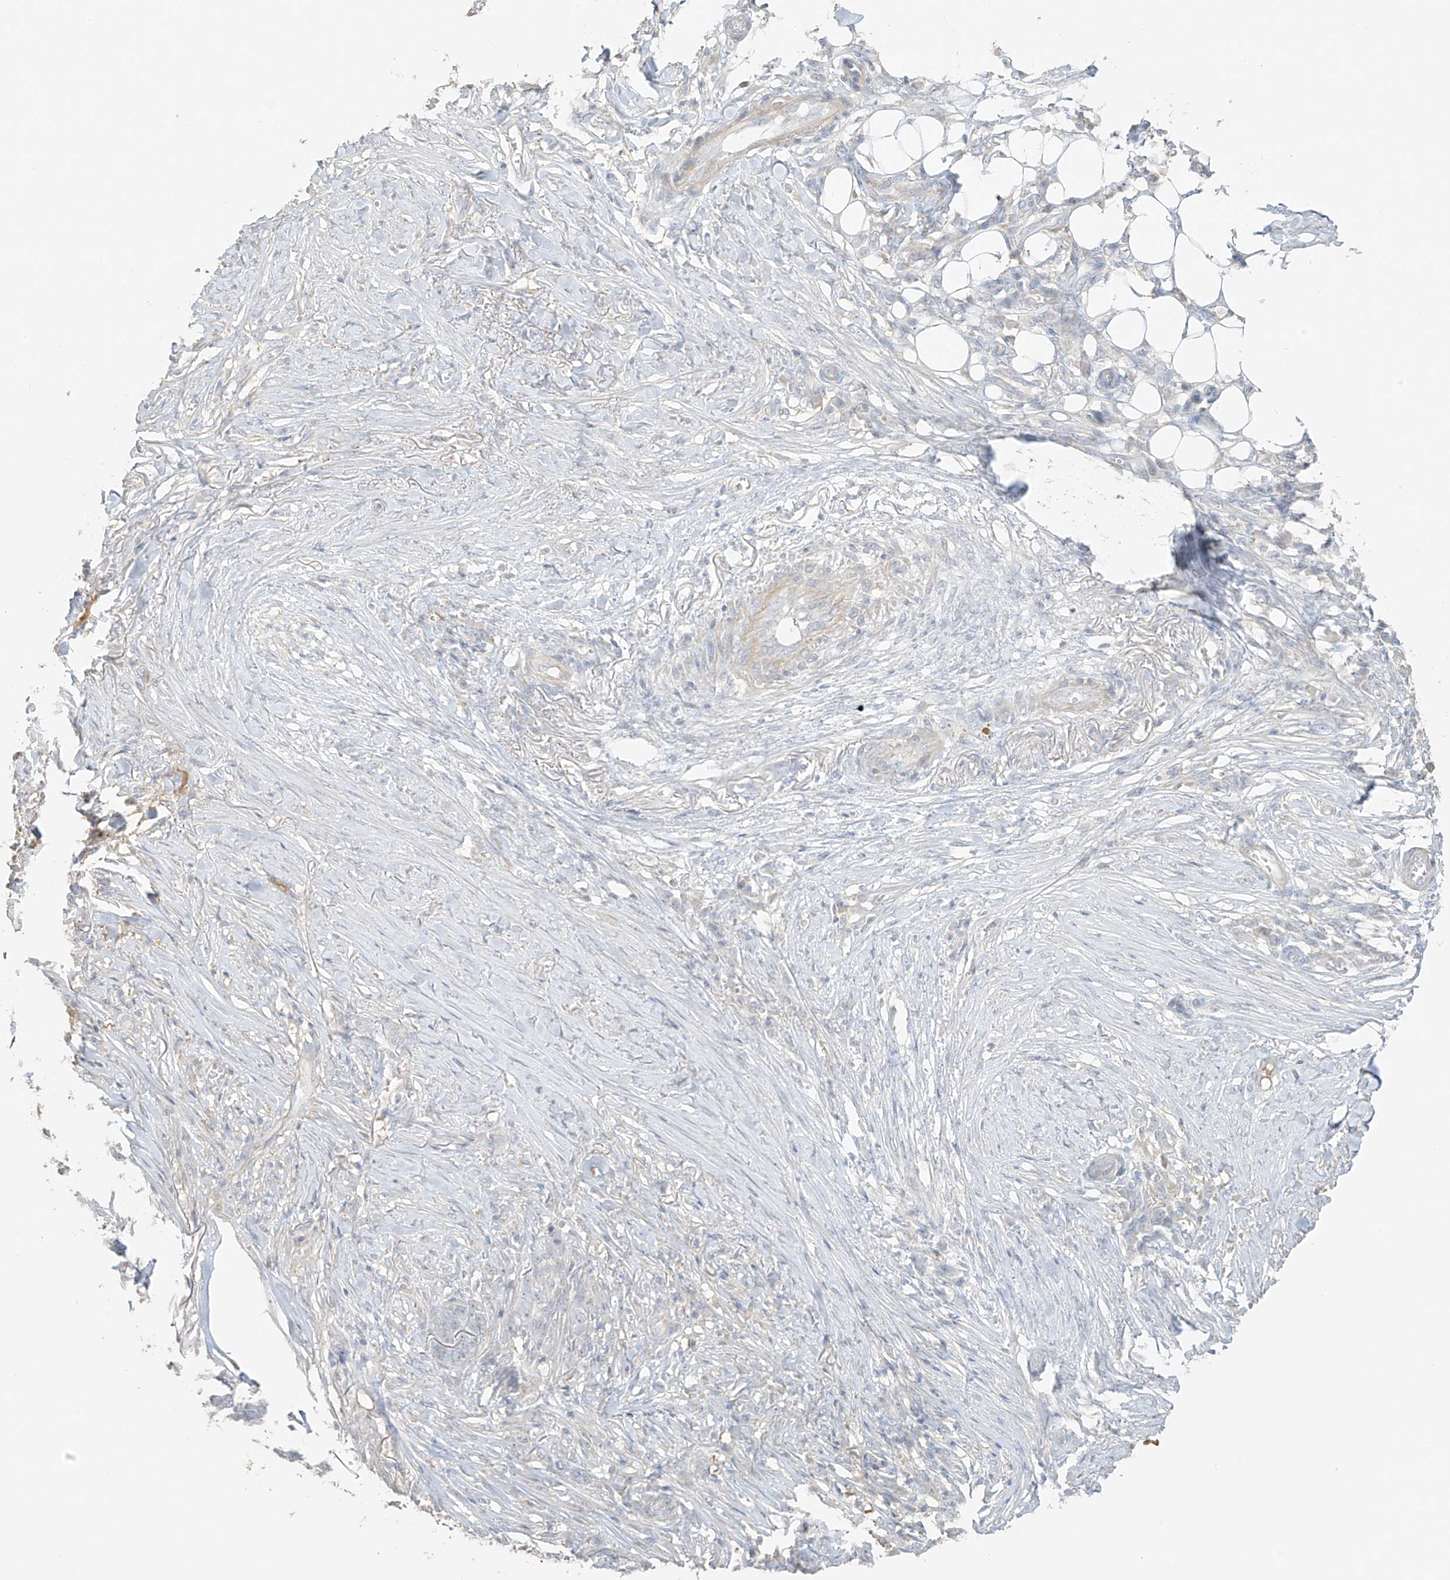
{"staining": {"intensity": "negative", "quantity": "none", "location": "none"}, "tissue": "skin cancer", "cell_type": "Tumor cells", "image_type": "cancer", "snomed": [{"axis": "morphology", "description": "Basal cell carcinoma"}, {"axis": "topography", "description": "Skin"}], "caption": "This image is of skin basal cell carcinoma stained with immunohistochemistry to label a protein in brown with the nuclei are counter-stained blue. There is no expression in tumor cells. (Immunohistochemistry, brightfield microscopy, high magnification).", "gene": "ZBTB41", "patient": {"sex": "male", "age": 85}}